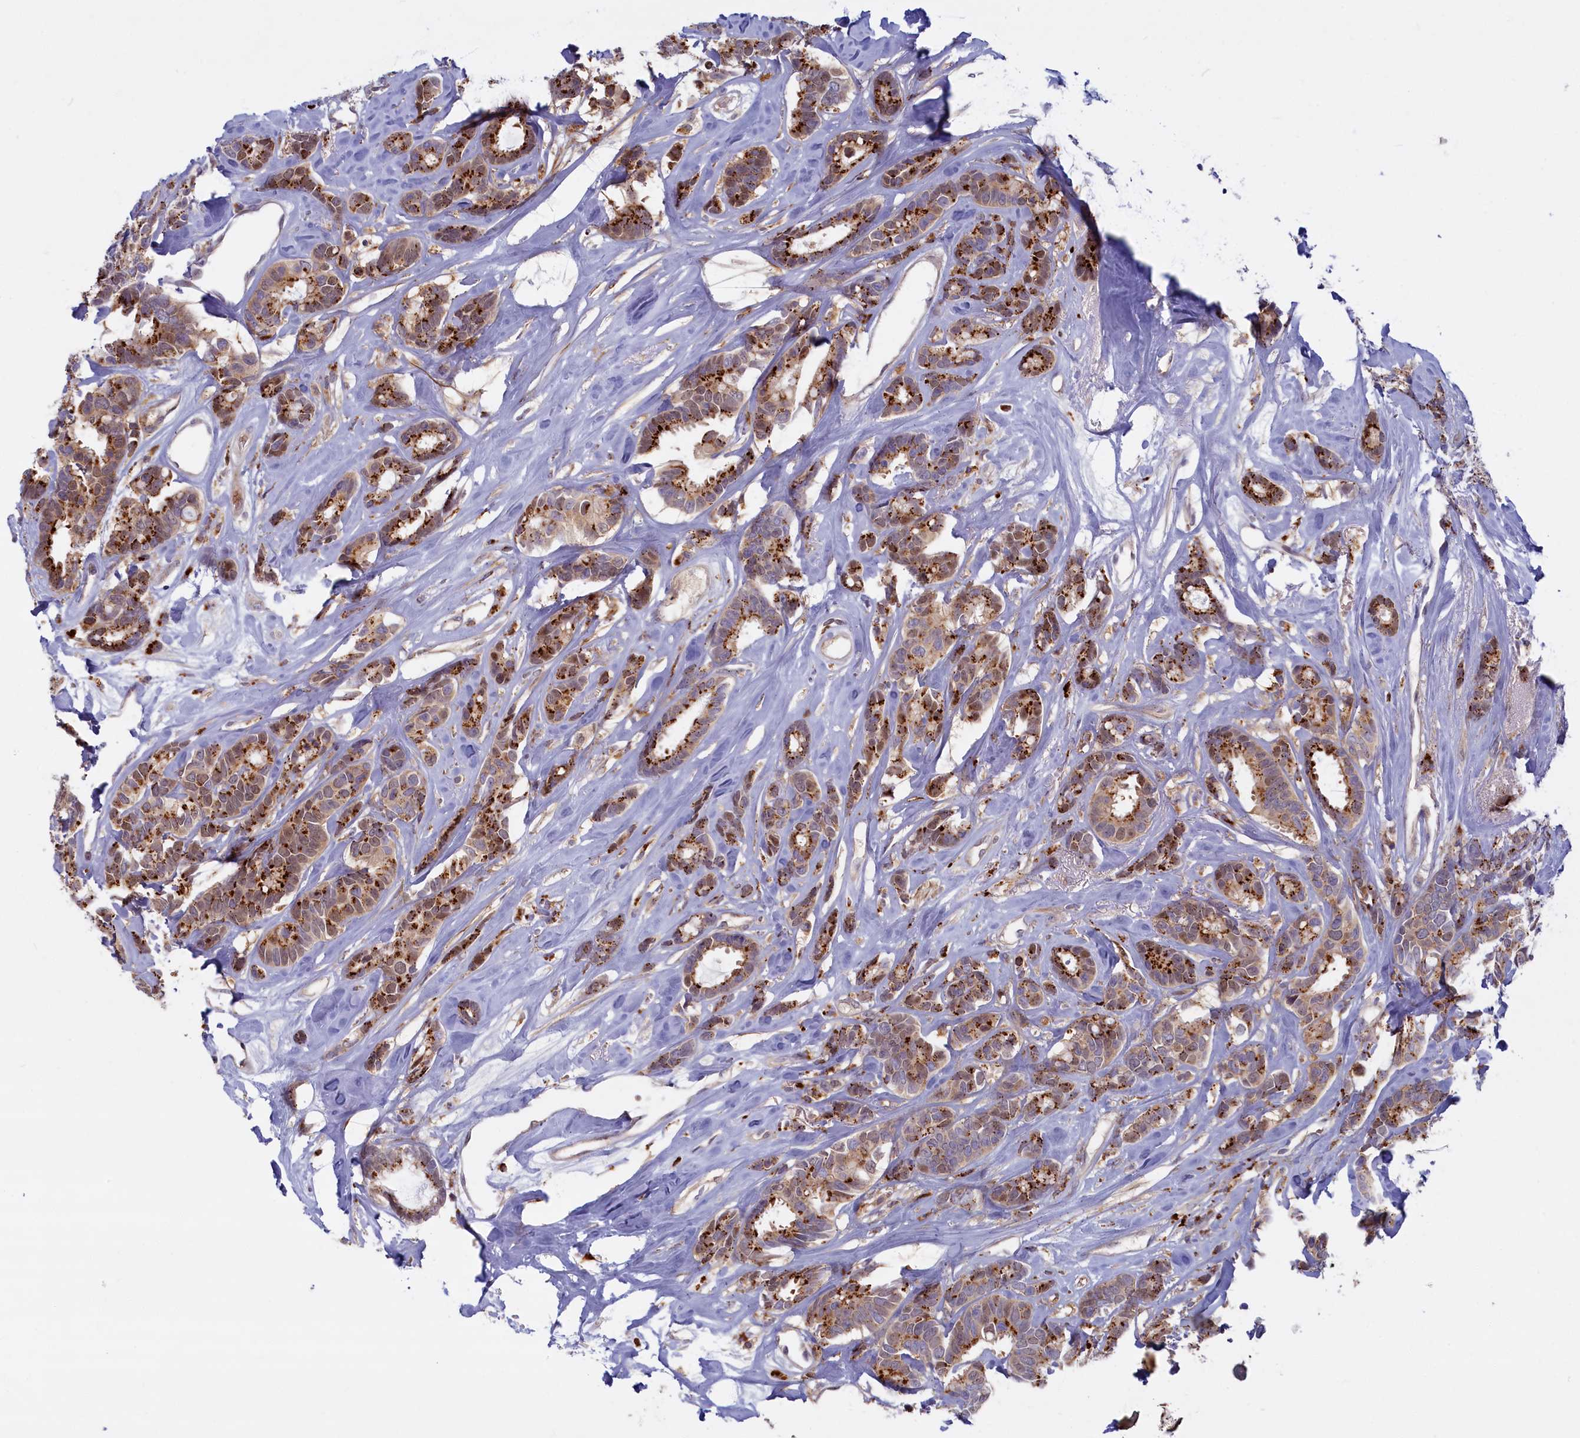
{"staining": {"intensity": "moderate", "quantity": ">75%", "location": "cytoplasmic/membranous,nuclear"}, "tissue": "breast cancer", "cell_type": "Tumor cells", "image_type": "cancer", "snomed": [{"axis": "morphology", "description": "Duct carcinoma"}, {"axis": "topography", "description": "Breast"}], "caption": "The immunohistochemical stain labels moderate cytoplasmic/membranous and nuclear staining in tumor cells of breast cancer tissue. (DAB (3,3'-diaminobenzidine) IHC with brightfield microscopy, high magnification).", "gene": "FCSK", "patient": {"sex": "female", "age": 87}}